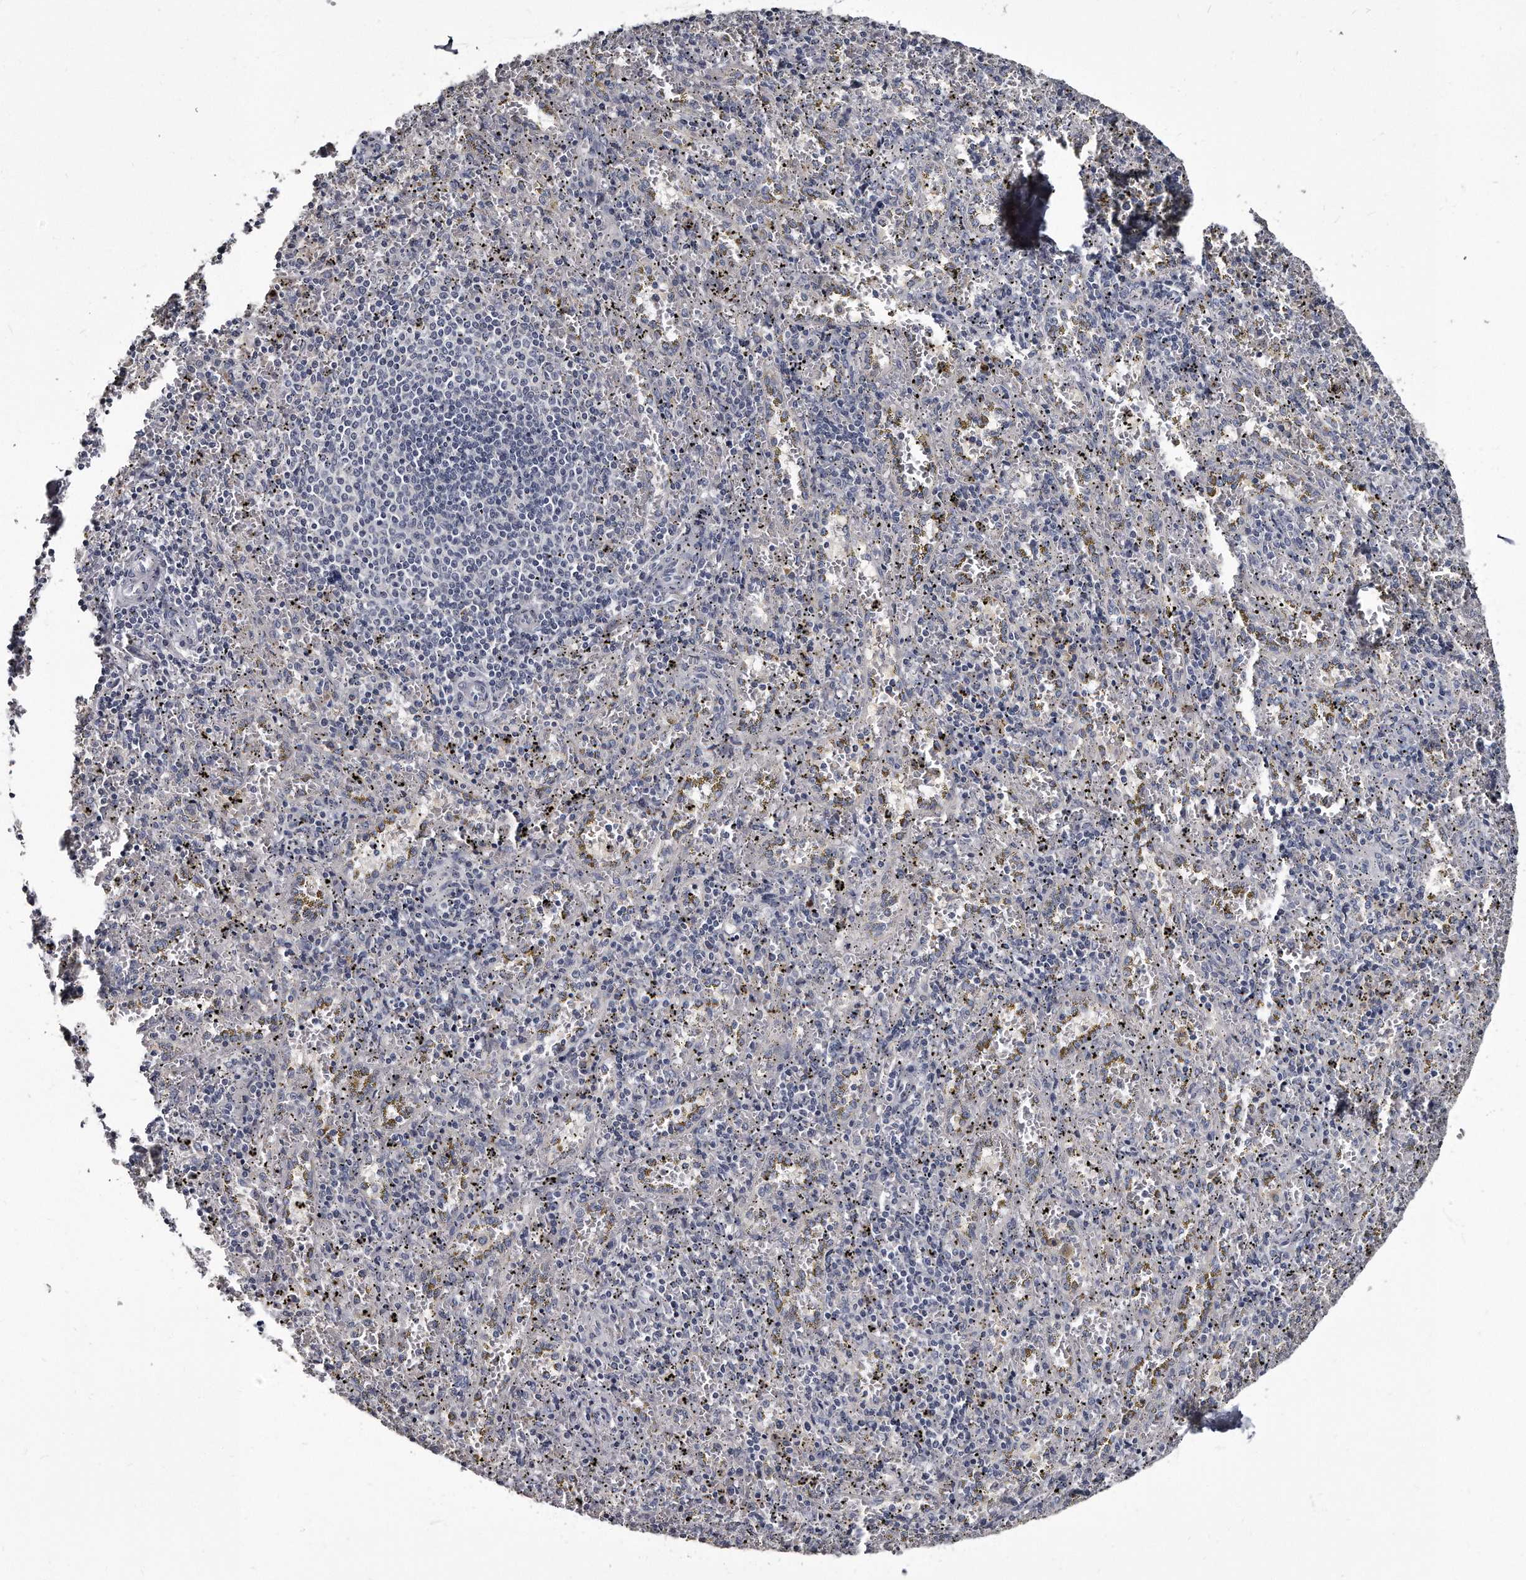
{"staining": {"intensity": "negative", "quantity": "none", "location": "none"}, "tissue": "spleen", "cell_type": "Cells in red pulp", "image_type": "normal", "snomed": [{"axis": "morphology", "description": "Normal tissue, NOS"}, {"axis": "topography", "description": "Spleen"}], "caption": "A micrograph of human spleen is negative for staining in cells in red pulp.", "gene": "GAPVD1", "patient": {"sex": "male", "age": 11}}